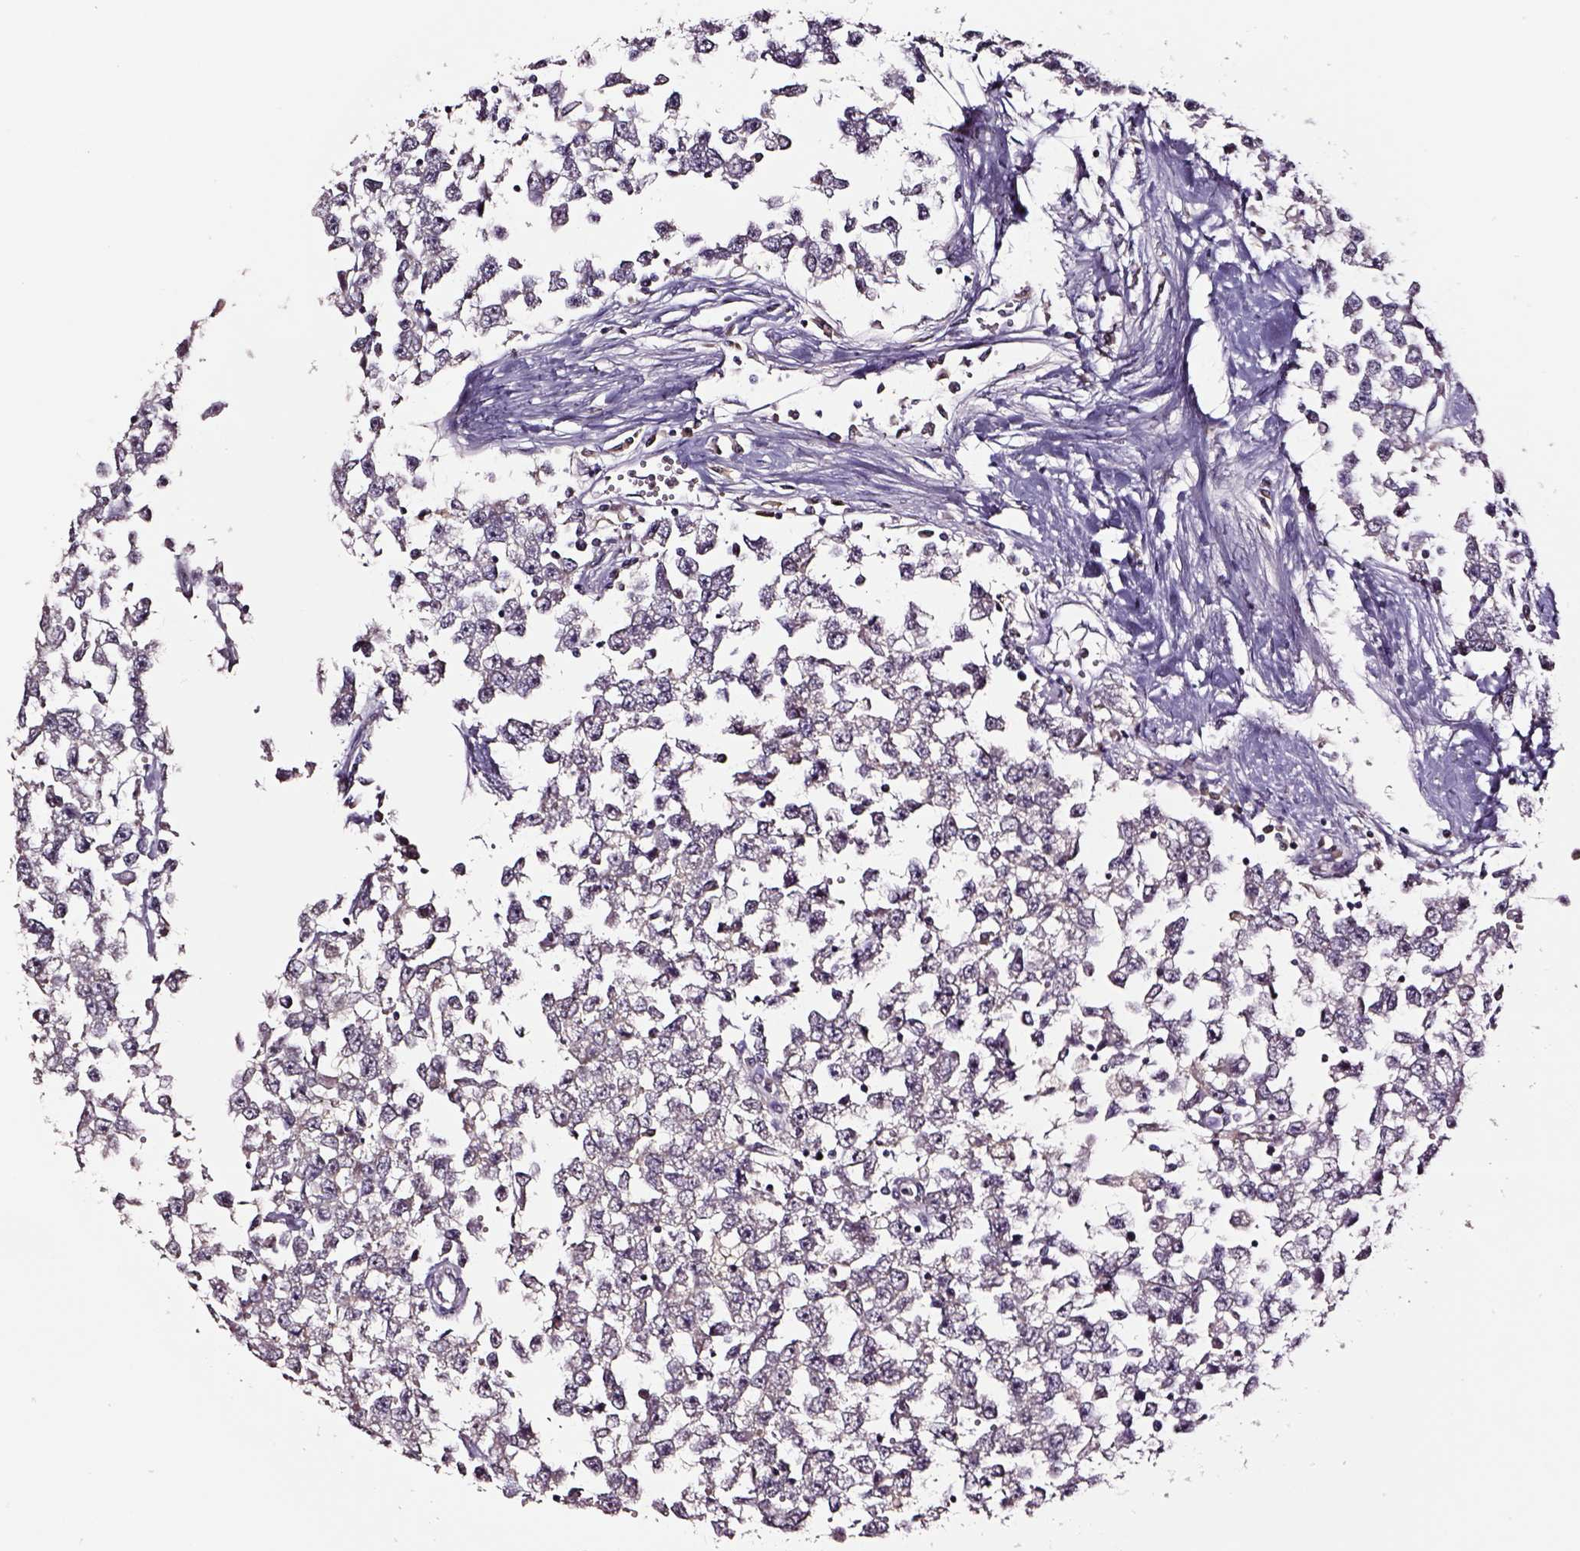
{"staining": {"intensity": "negative", "quantity": "none", "location": "none"}, "tissue": "testis cancer", "cell_type": "Tumor cells", "image_type": "cancer", "snomed": [{"axis": "morphology", "description": "Seminoma, NOS"}, {"axis": "topography", "description": "Testis"}], "caption": "This is an immunohistochemistry histopathology image of testis cancer. There is no positivity in tumor cells.", "gene": "SMIM17", "patient": {"sex": "male", "age": 34}}